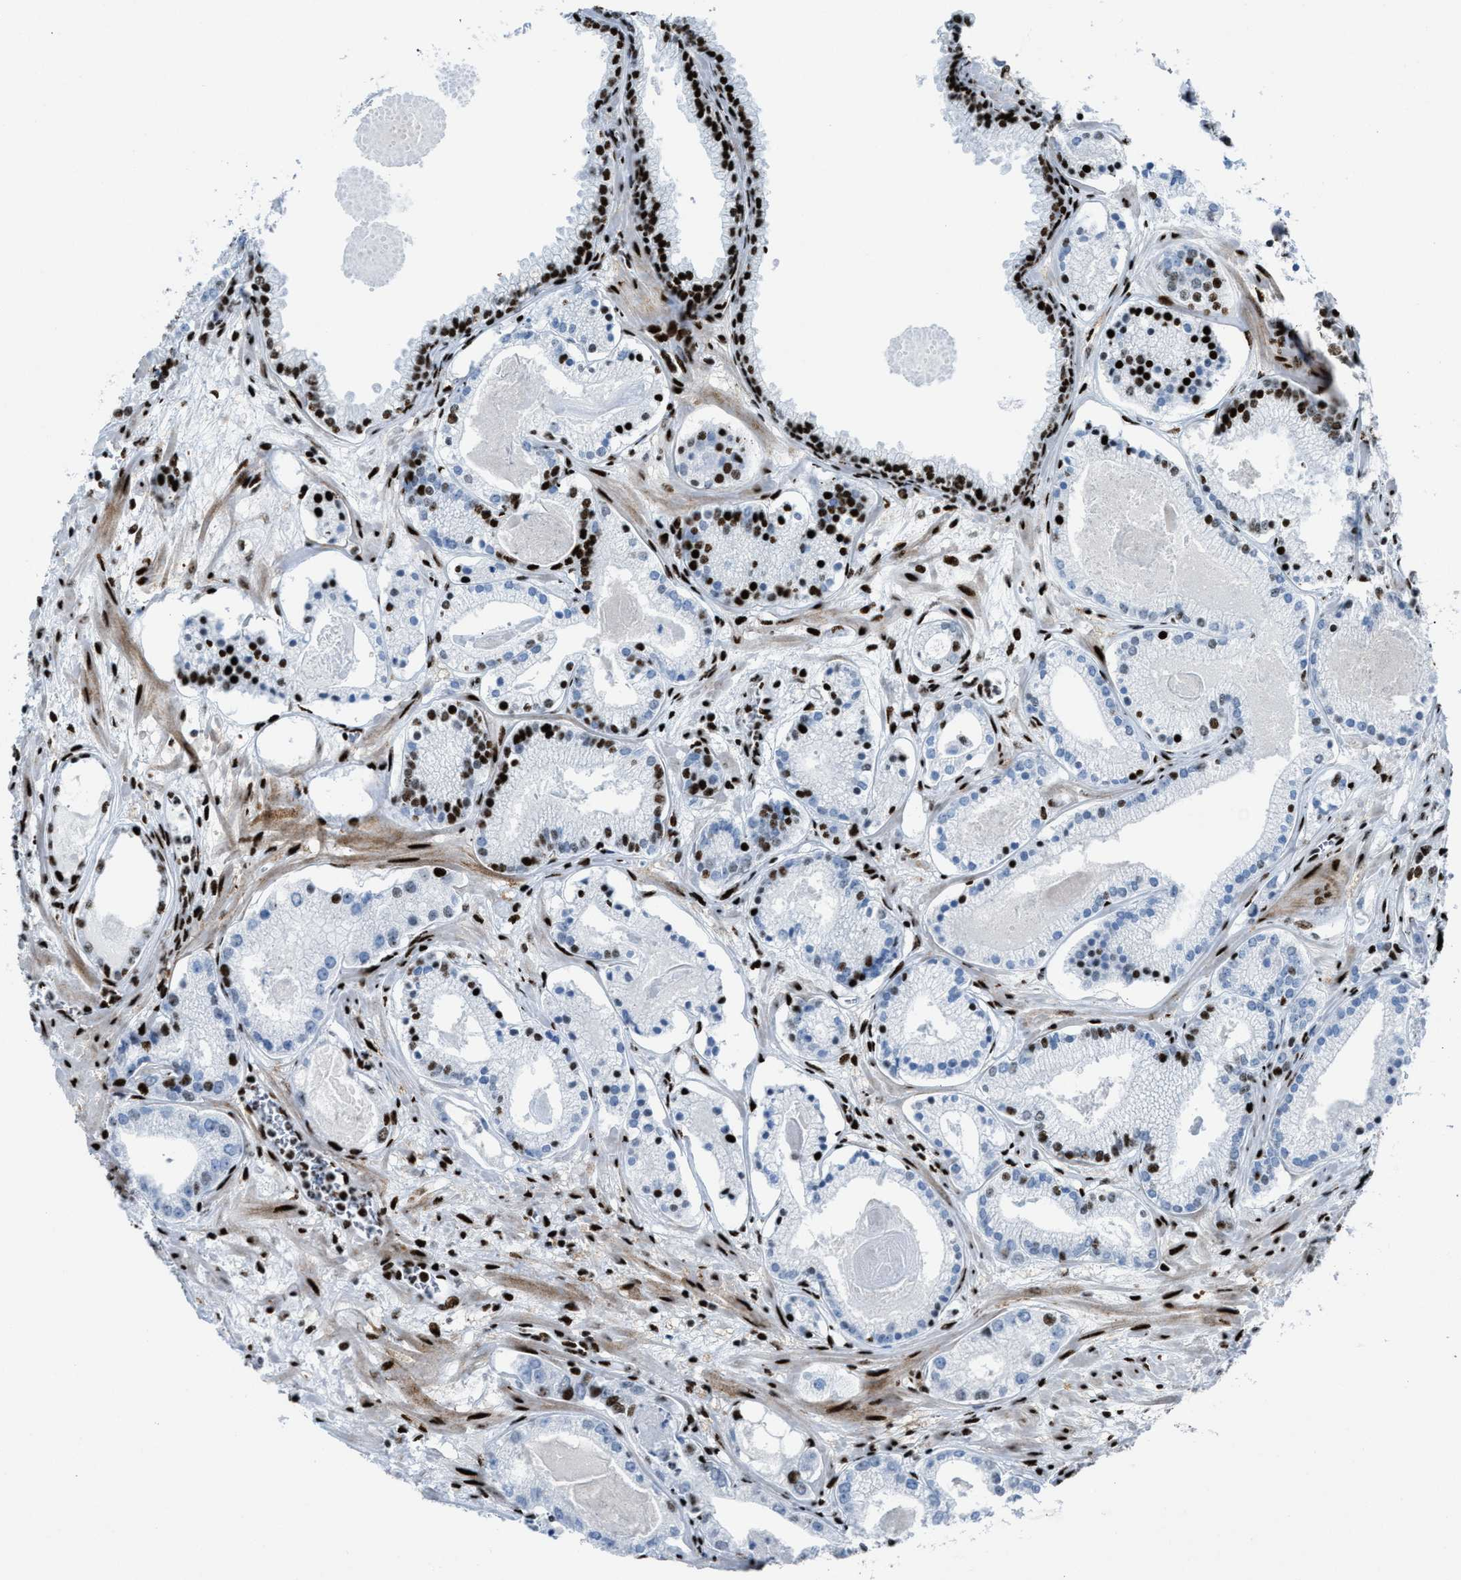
{"staining": {"intensity": "strong", "quantity": "<25%", "location": "nuclear"}, "tissue": "prostate cancer", "cell_type": "Tumor cells", "image_type": "cancer", "snomed": [{"axis": "morphology", "description": "Adenocarcinoma, Low grade"}, {"axis": "topography", "description": "Prostate"}], "caption": "A histopathology image showing strong nuclear expression in about <25% of tumor cells in prostate cancer, as visualized by brown immunohistochemical staining.", "gene": "NONO", "patient": {"sex": "male", "age": 59}}